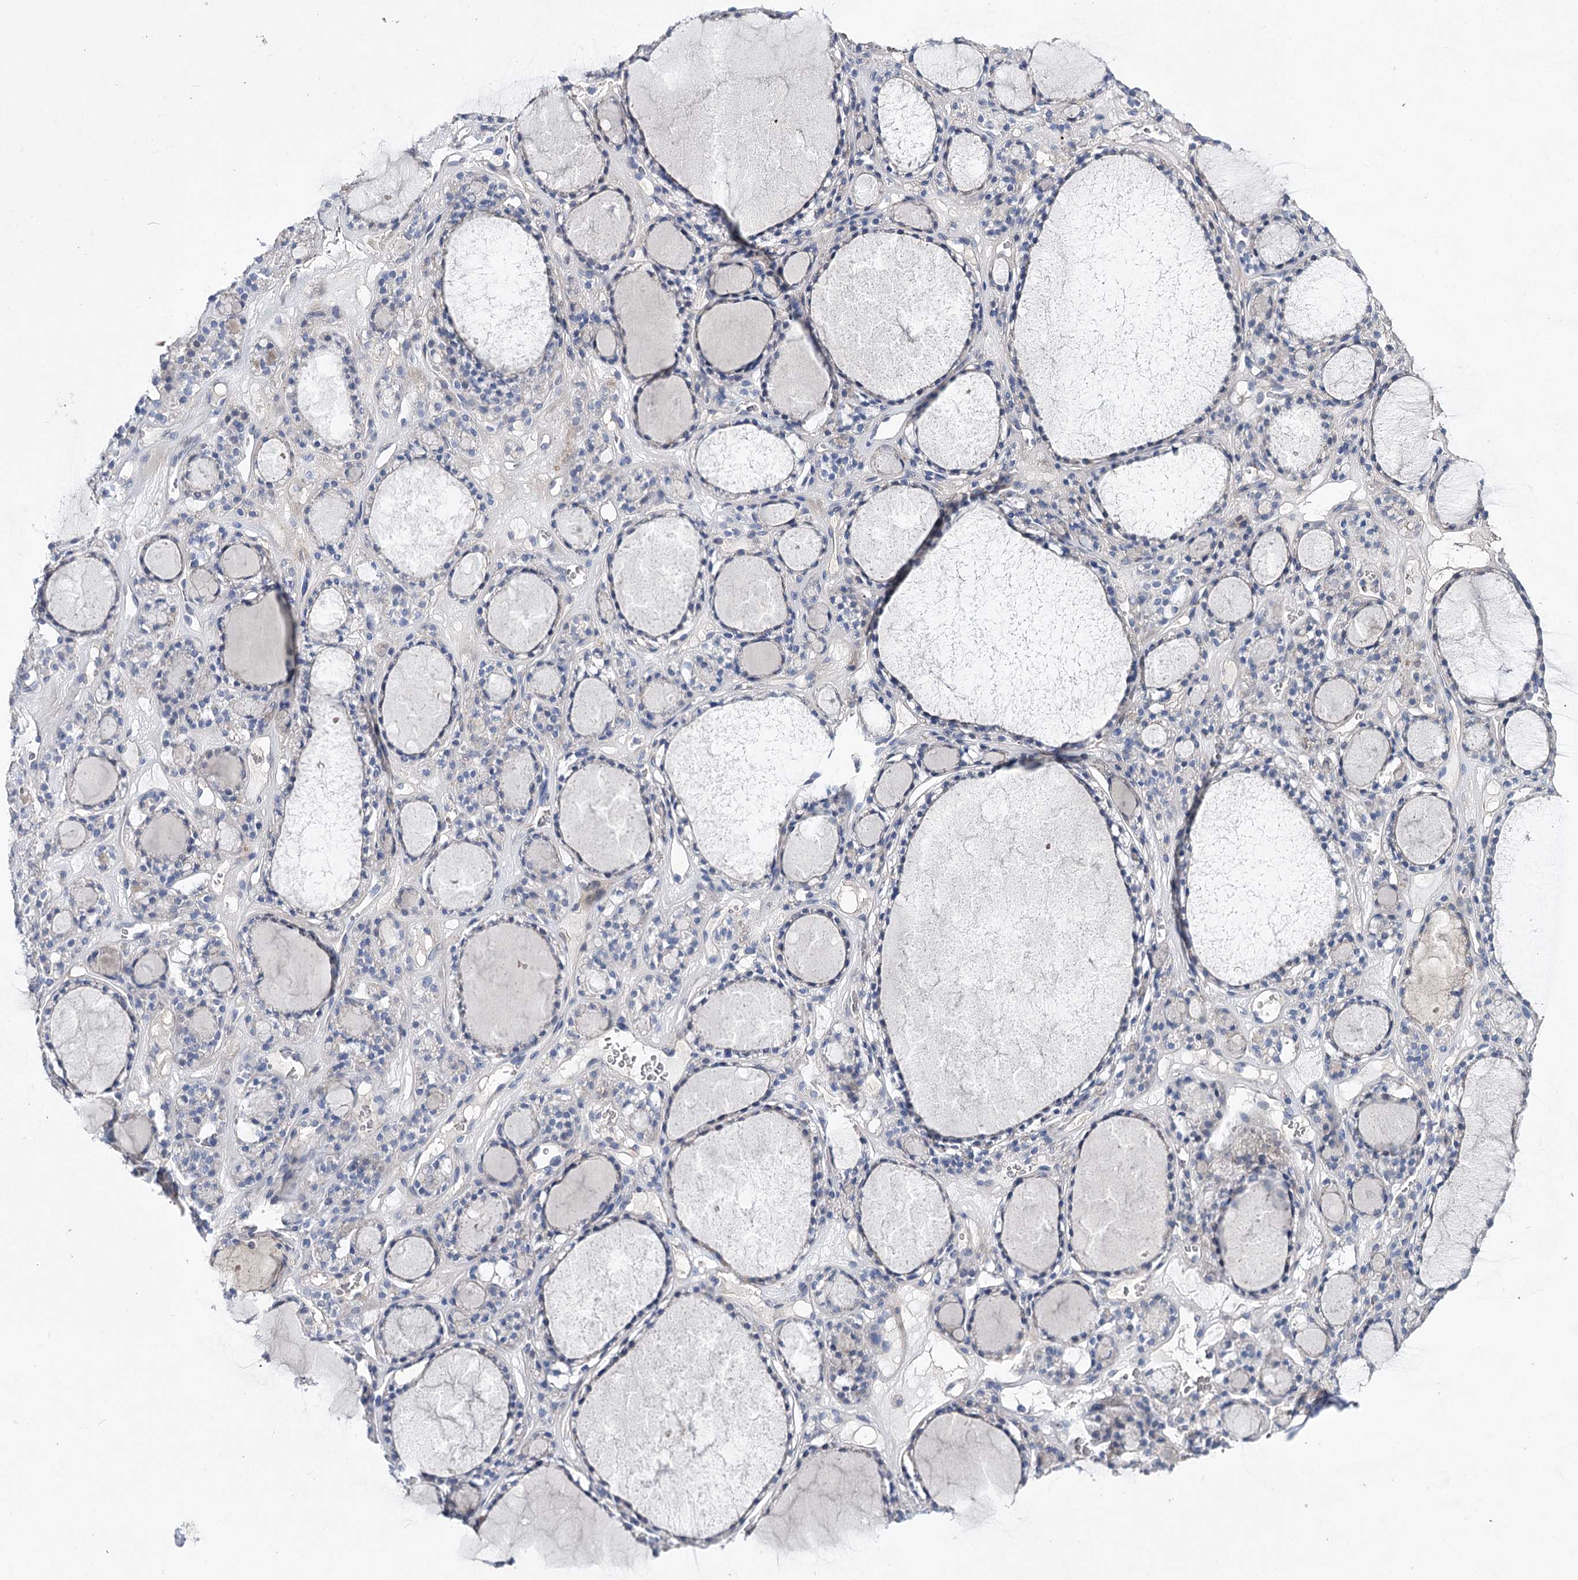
{"staining": {"intensity": "weak", "quantity": "<25%", "location": "cytoplasmic/membranous"}, "tissue": "thyroid gland", "cell_type": "Glandular cells", "image_type": "normal", "snomed": [{"axis": "morphology", "description": "Normal tissue, NOS"}, {"axis": "topography", "description": "Thyroid gland"}], "caption": "Photomicrograph shows no protein positivity in glandular cells of unremarkable thyroid gland. (Brightfield microscopy of DAB immunohistochemistry at high magnification).", "gene": "LRRC14B", "patient": {"sex": "female", "age": 28}}